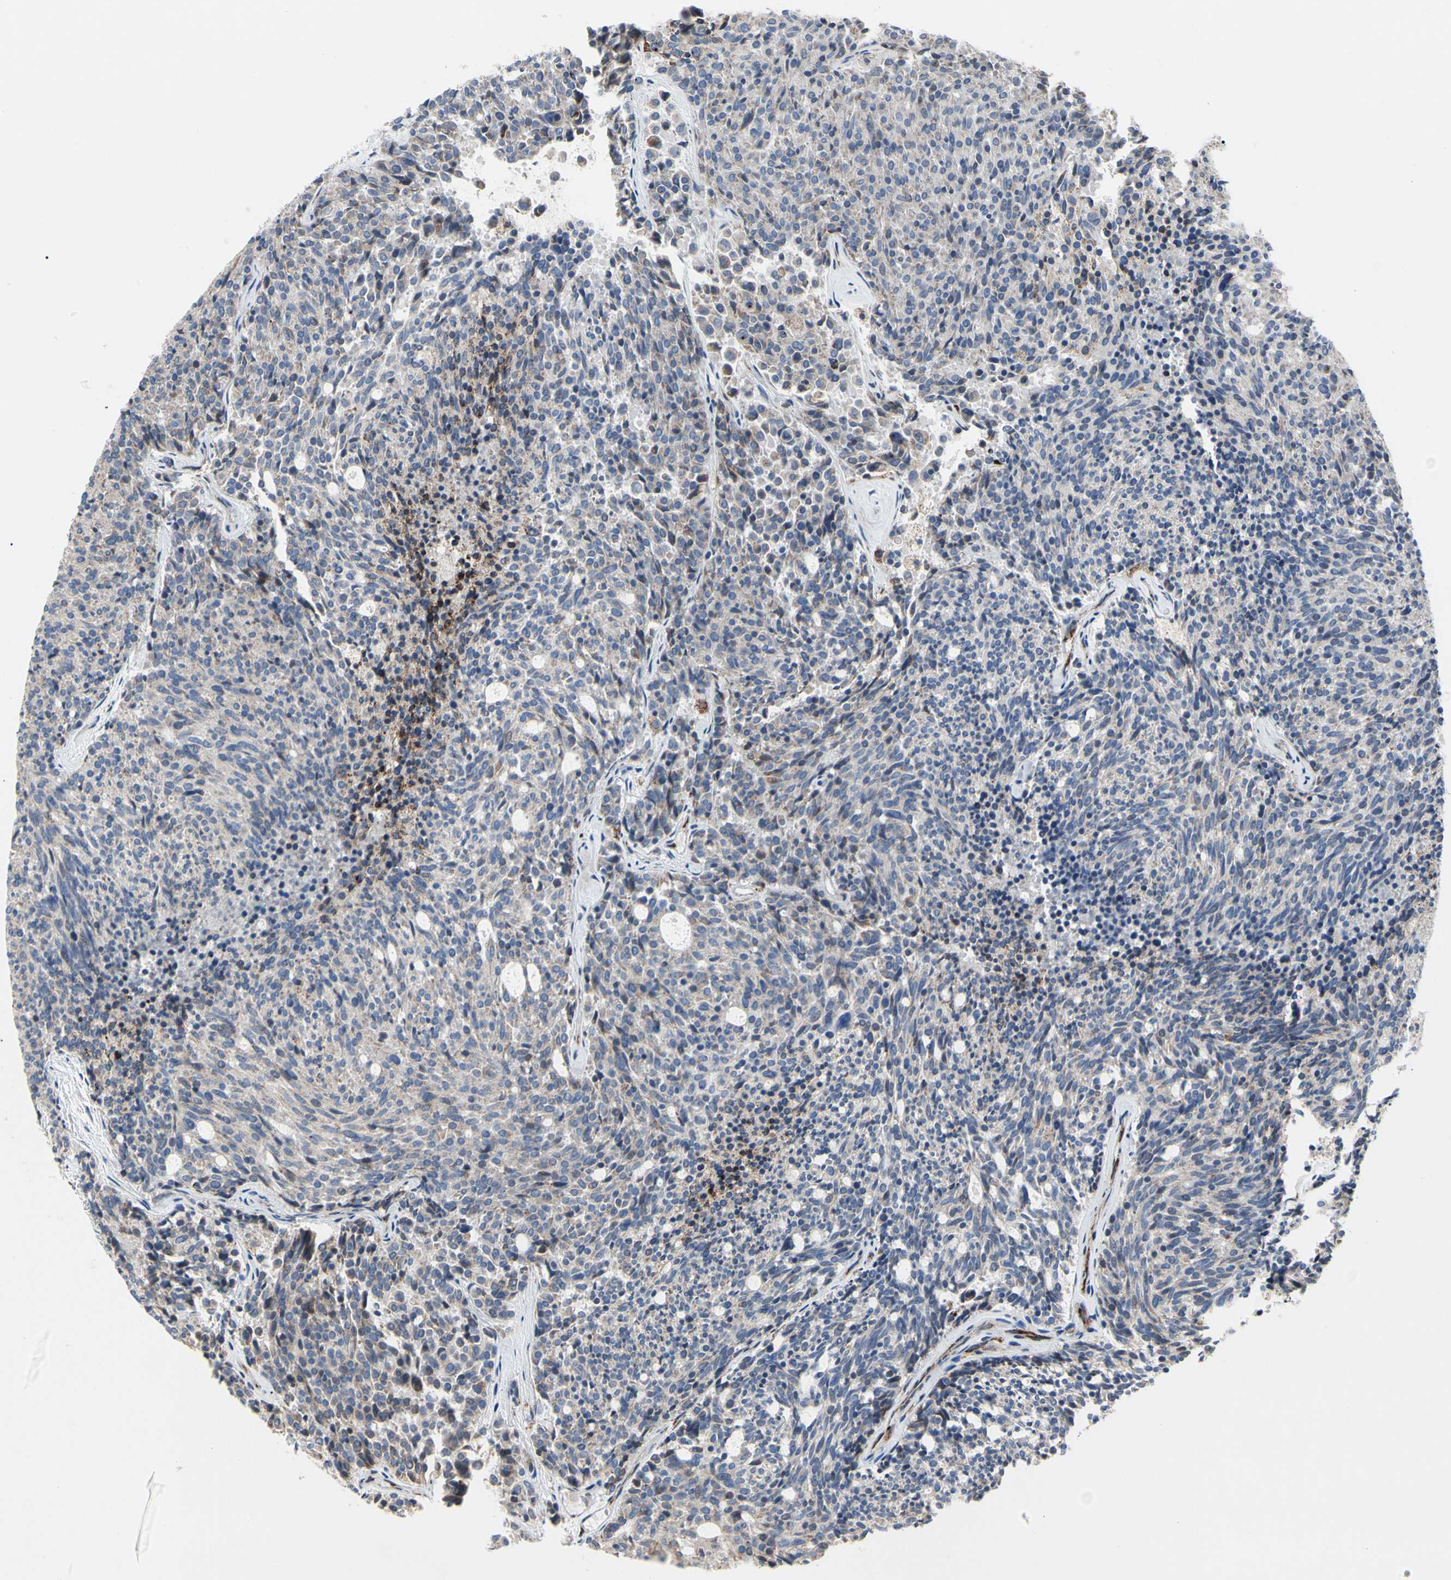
{"staining": {"intensity": "negative", "quantity": "none", "location": "none"}, "tissue": "carcinoid", "cell_type": "Tumor cells", "image_type": "cancer", "snomed": [{"axis": "morphology", "description": "Carcinoid, malignant, NOS"}, {"axis": "topography", "description": "Pancreas"}], "caption": "High magnification brightfield microscopy of carcinoid stained with DAB (3,3'-diaminobenzidine) (brown) and counterstained with hematoxylin (blue): tumor cells show no significant positivity. The staining was performed using DAB to visualize the protein expression in brown, while the nuclei were stained in blue with hematoxylin (Magnification: 20x).", "gene": "MMEL1", "patient": {"sex": "female", "age": 54}}